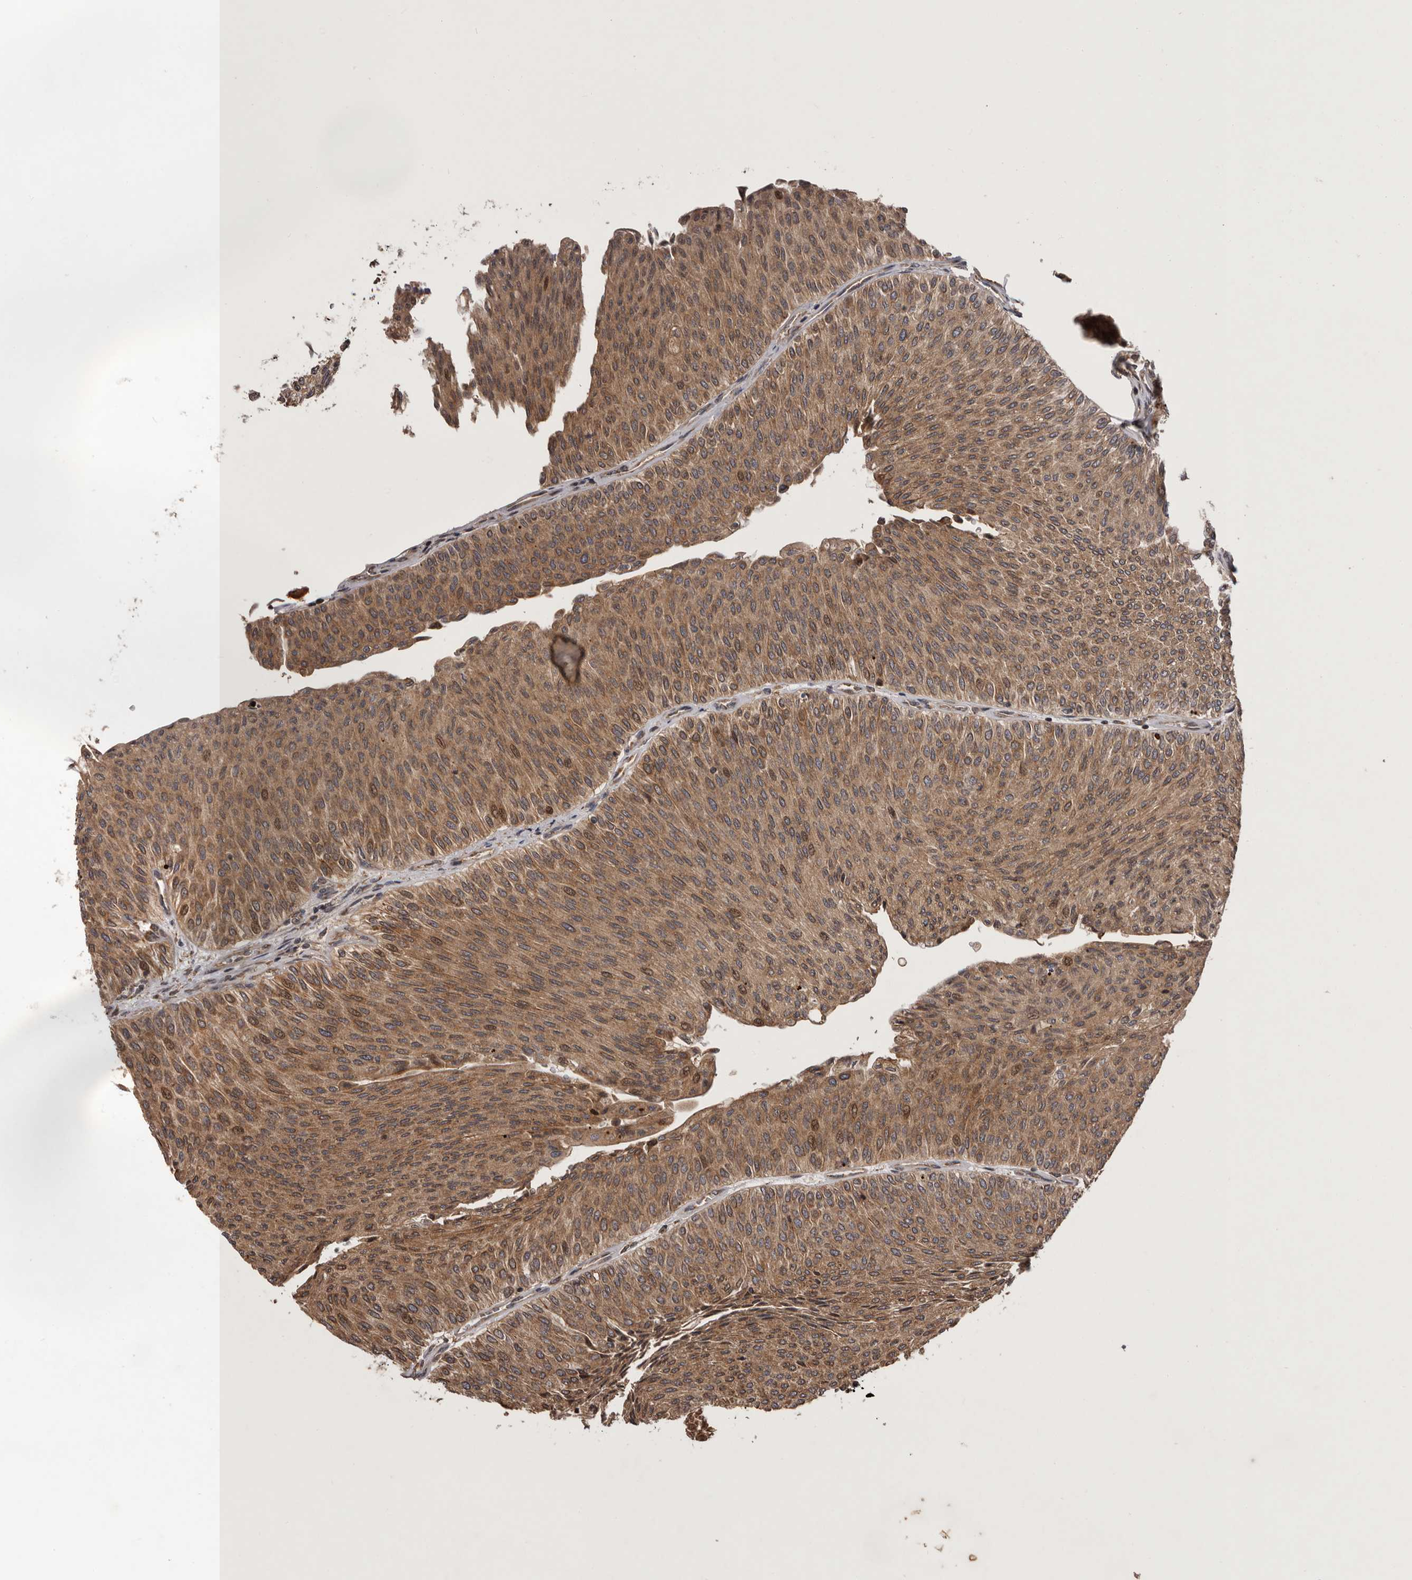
{"staining": {"intensity": "moderate", "quantity": ">75%", "location": "cytoplasmic/membranous,nuclear"}, "tissue": "urothelial cancer", "cell_type": "Tumor cells", "image_type": "cancer", "snomed": [{"axis": "morphology", "description": "Urothelial carcinoma, Low grade"}, {"axis": "topography", "description": "Urinary bladder"}], "caption": "Human low-grade urothelial carcinoma stained with a brown dye reveals moderate cytoplasmic/membranous and nuclear positive positivity in approximately >75% of tumor cells.", "gene": "GADD45B", "patient": {"sex": "male", "age": 78}}